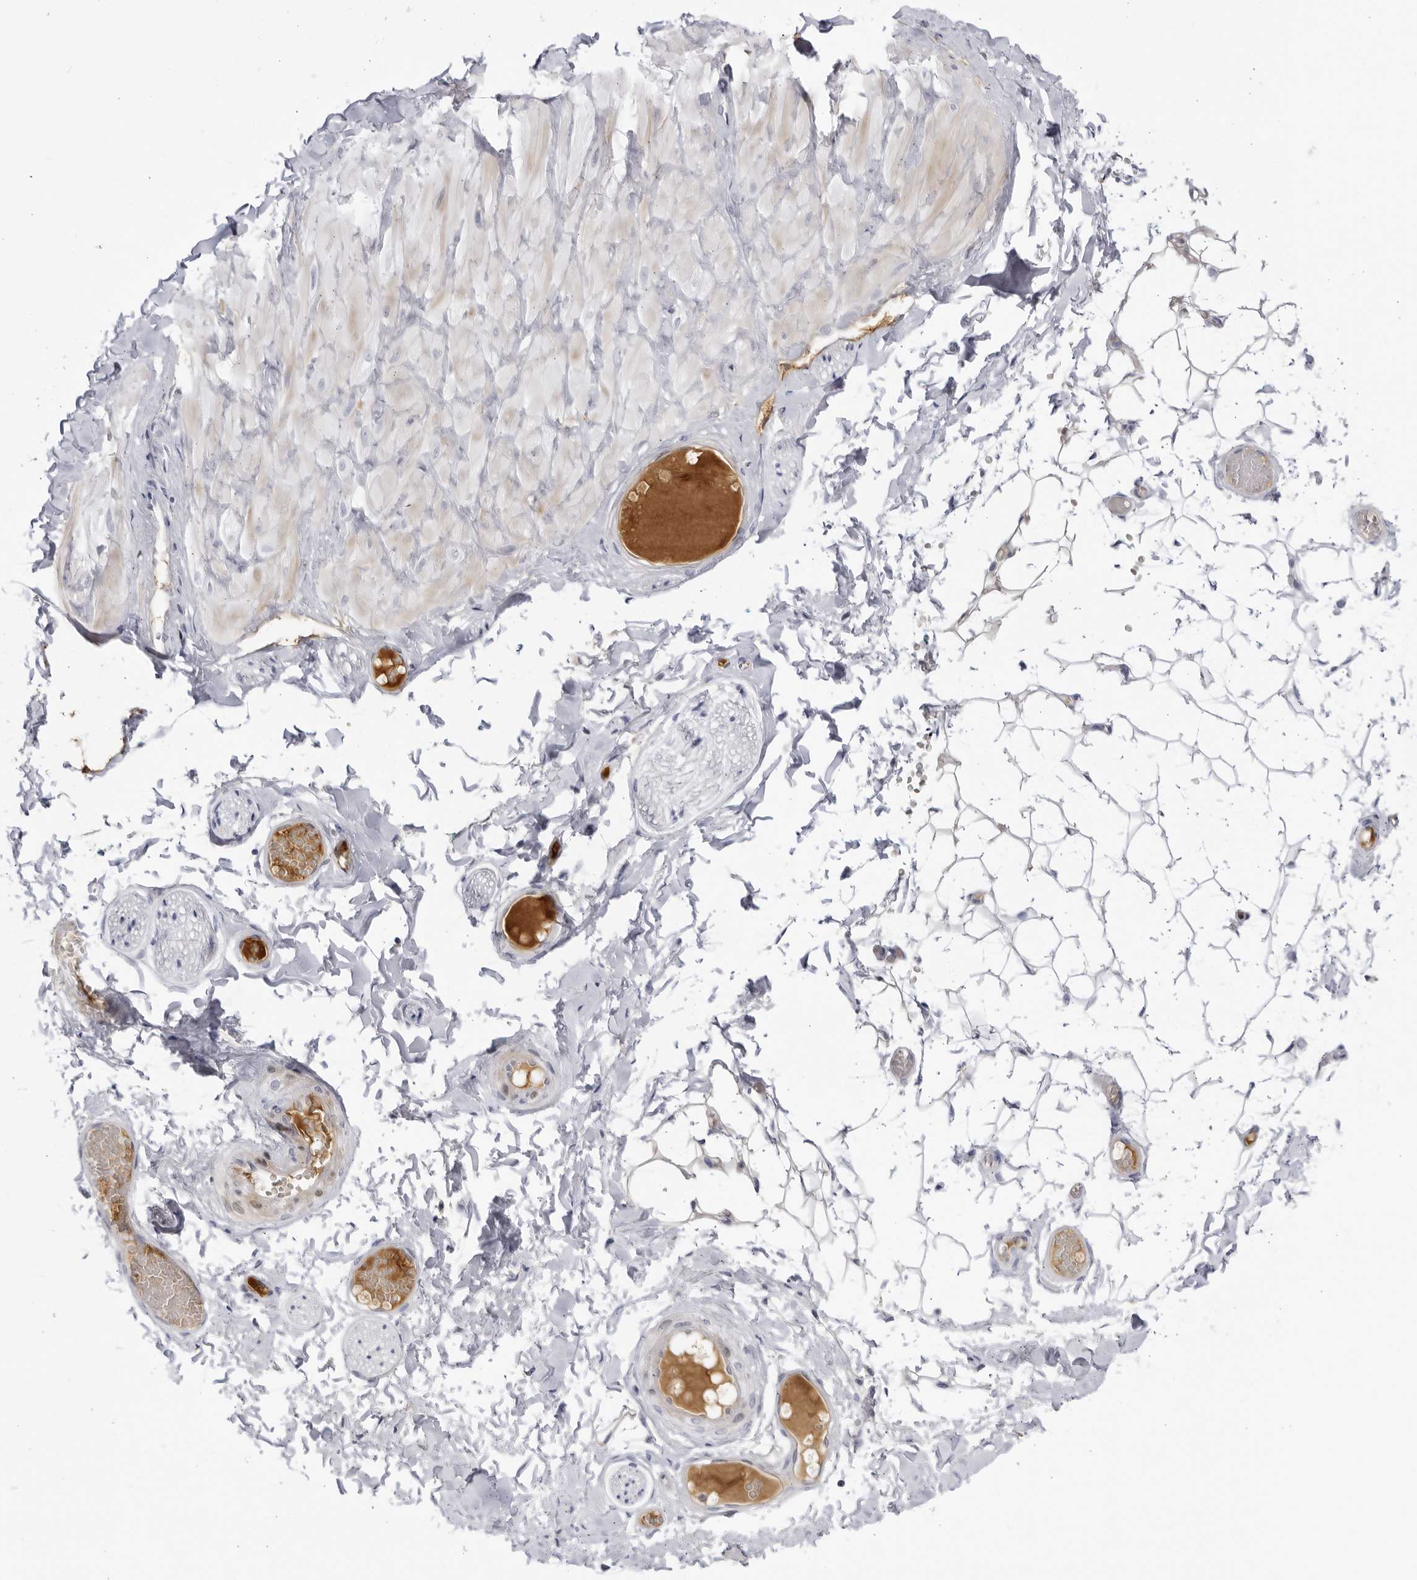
{"staining": {"intensity": "negative", "quantity": "none", "location": "none"}, "tissue": "adipose tissue", "cell_type": "Adipocytes", "image_type": "normal", "snomed": [{"axis": "morphology", "description": "Normal tissue, NOS"}, {"axis": "topography", "description": "Adipose tissue"}, {"axis": "topography", "description": "Vascular tissue"}, {"axis": "topography", "description": "Peripheral nerve tissue"}], "caption": "Adipose tissue was stained to show a protein in brown. There is no significant expression in adipocytes. The staining was performed using DAB (3,3'-diaminobenzidine) to visualize the protein expression in brown, while the nuclei were stained in blue with hematoxylin (Magnification: 20x).", "gene": "CNBD1", "patient": {"sex": "male", "age": 25}}